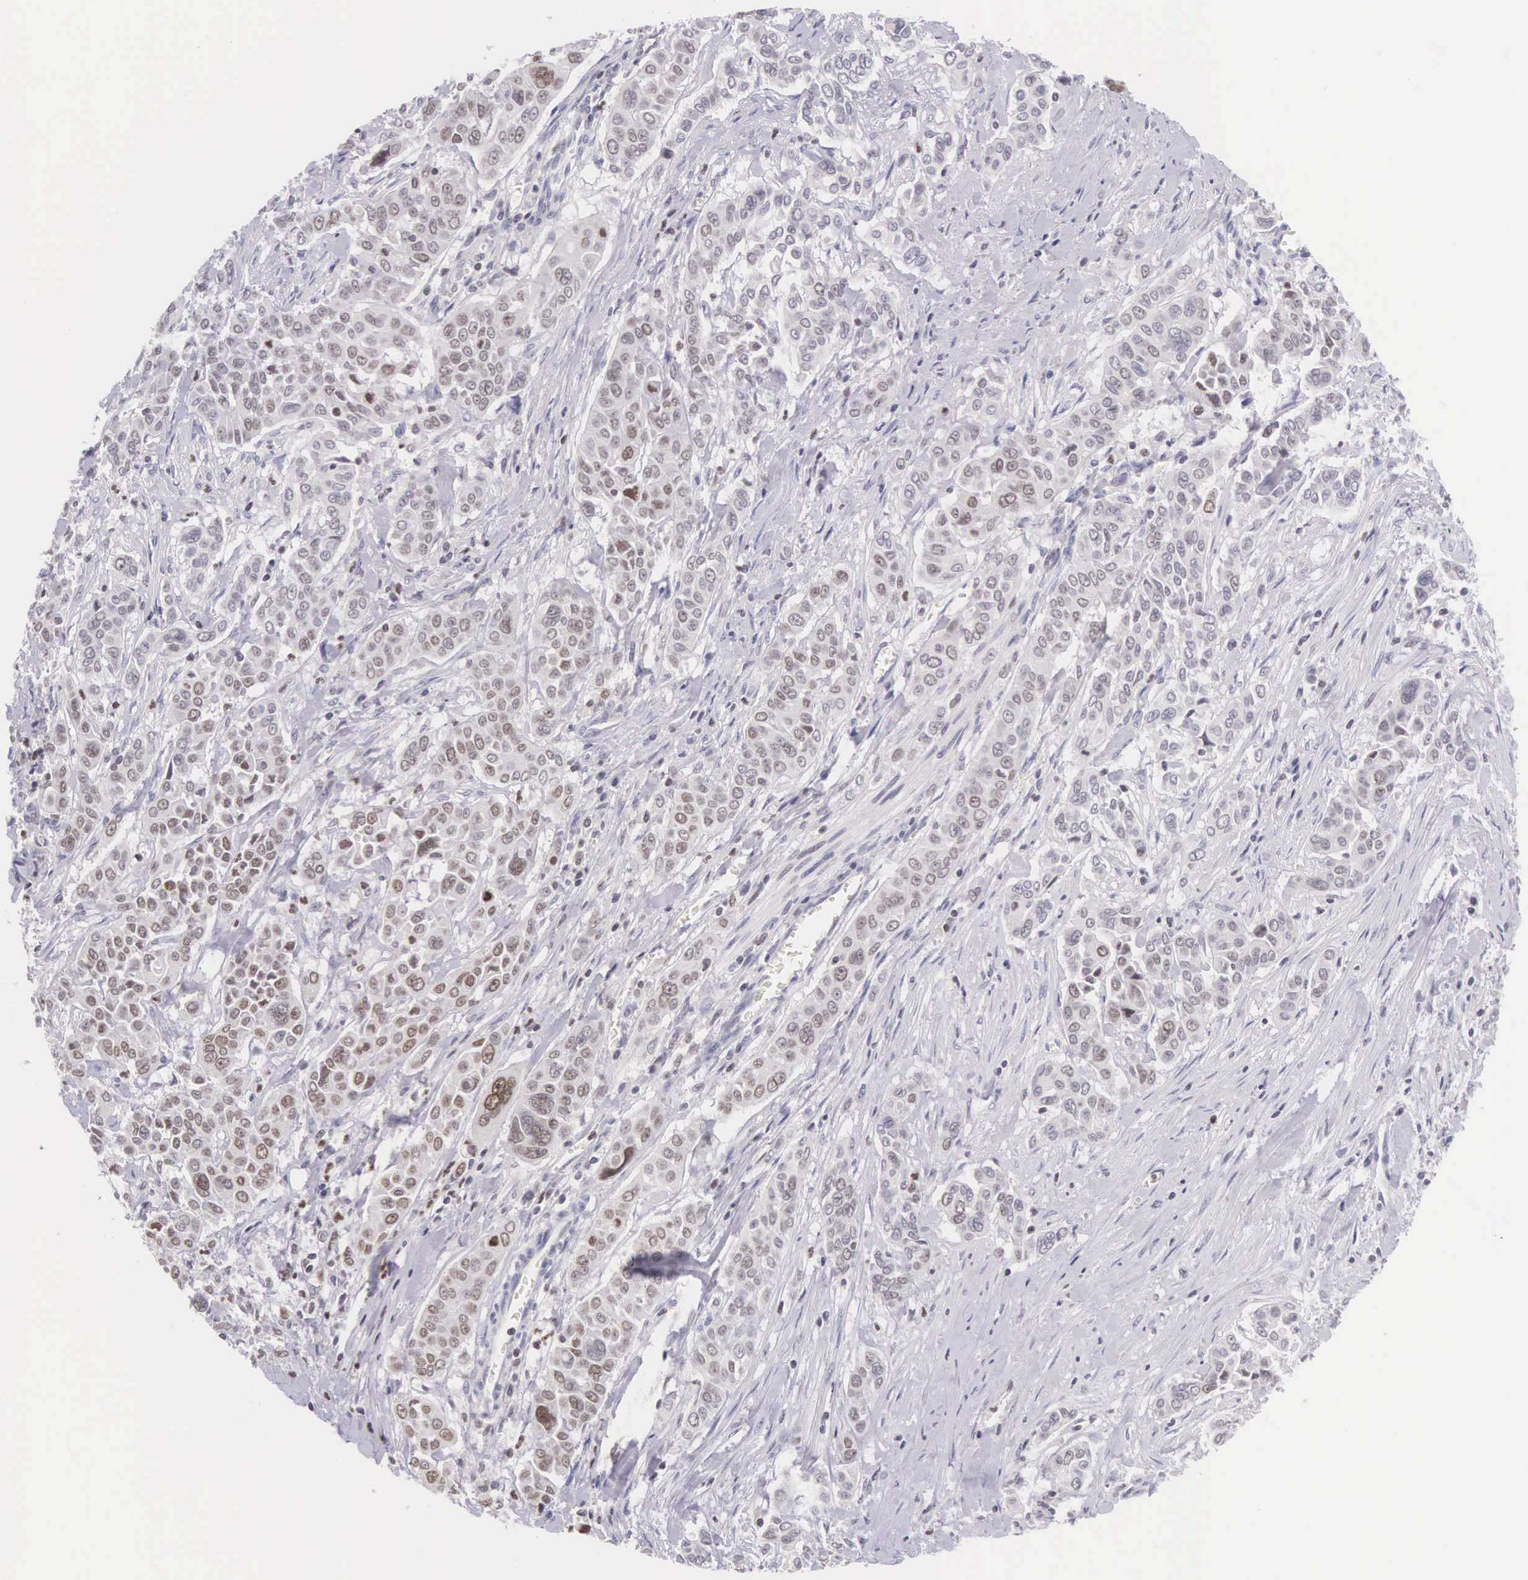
{"staining": {"intensity": "moderate", "quantity": "25%-75%", "location": "nuclear"}, "tissue": "pancreatic cancer", "cell_type": "Tumor cells", "image_type": "cancer", "snomed": [{"axis": "morphology", "description": "Adenocarcinoma, NOS"}, {"axis": "topography", "description": "Pancreas"}], "caption": "Protein expression analysis of human pancreatic cancer (adenocarcinoma) reveals moderate nuclear positivity in about 25%-75% of tumor cells. The staining is performed using DAB brown chromogen to label protein expression. The nuclei are counter-stained blue using hematoxylin.", "gene": "VRK1", "patient": {"sex": "female", "age": 52}}